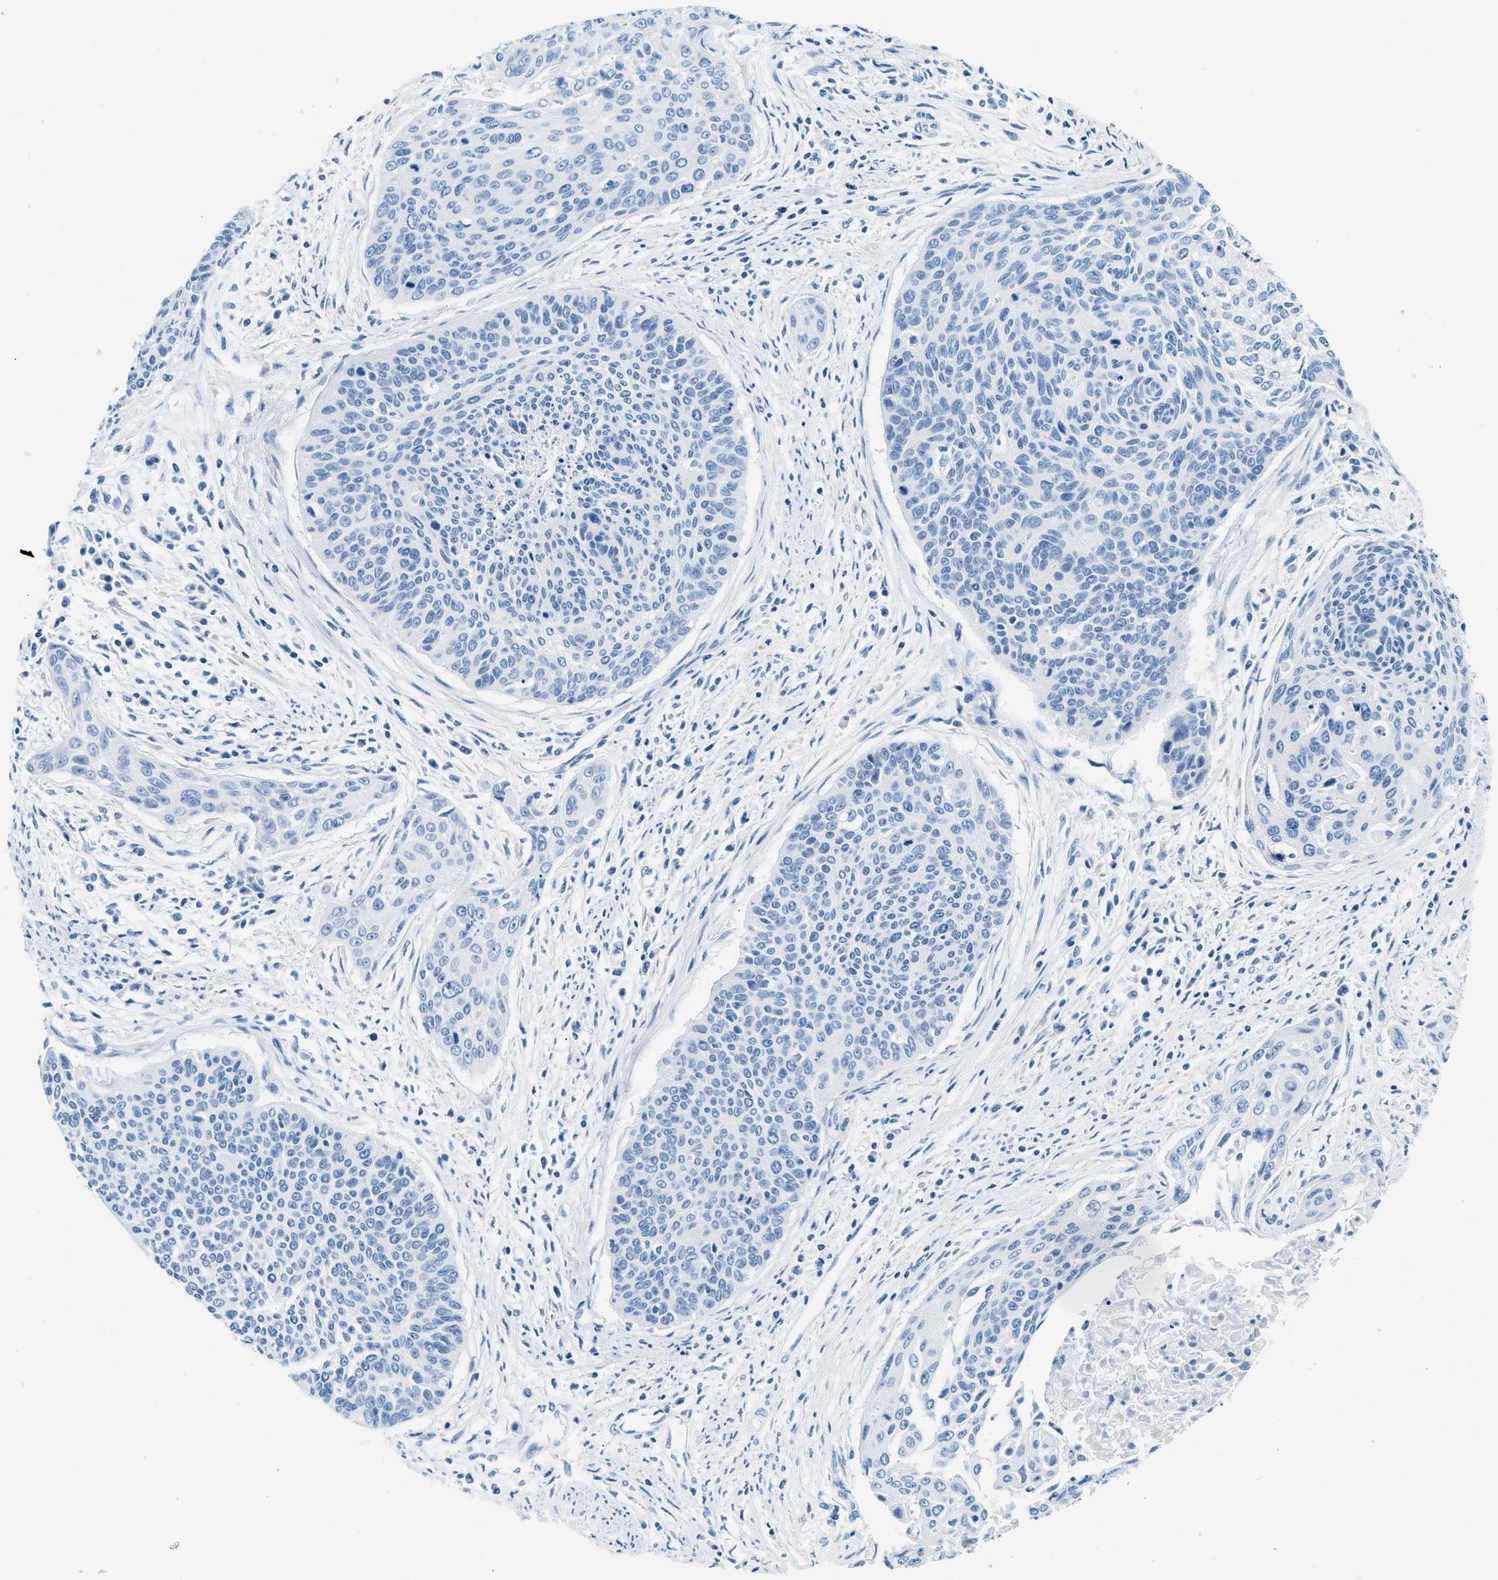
{"staining": {"intensity": "negative", "quantity": "none", "location": "none"}, "tissue": "cervical cancer", "cell_type": "Tumor cells", "image_type": "cancer", "snomed": [{"axis": "morphology", "description": "Squamous cell carcinoma, NOS"}, {"axis": "topography", "description": "Cervix"}], "caption": "High magnification brightfield microscopy of squamous cell carcinoma (cervical) stained with DAB (brown) and counterstained with hematoxylin (blue): tumor cells show no significant staining.", "gene": "CLDN18", "patient": {"sex": "female", "age": 55}}